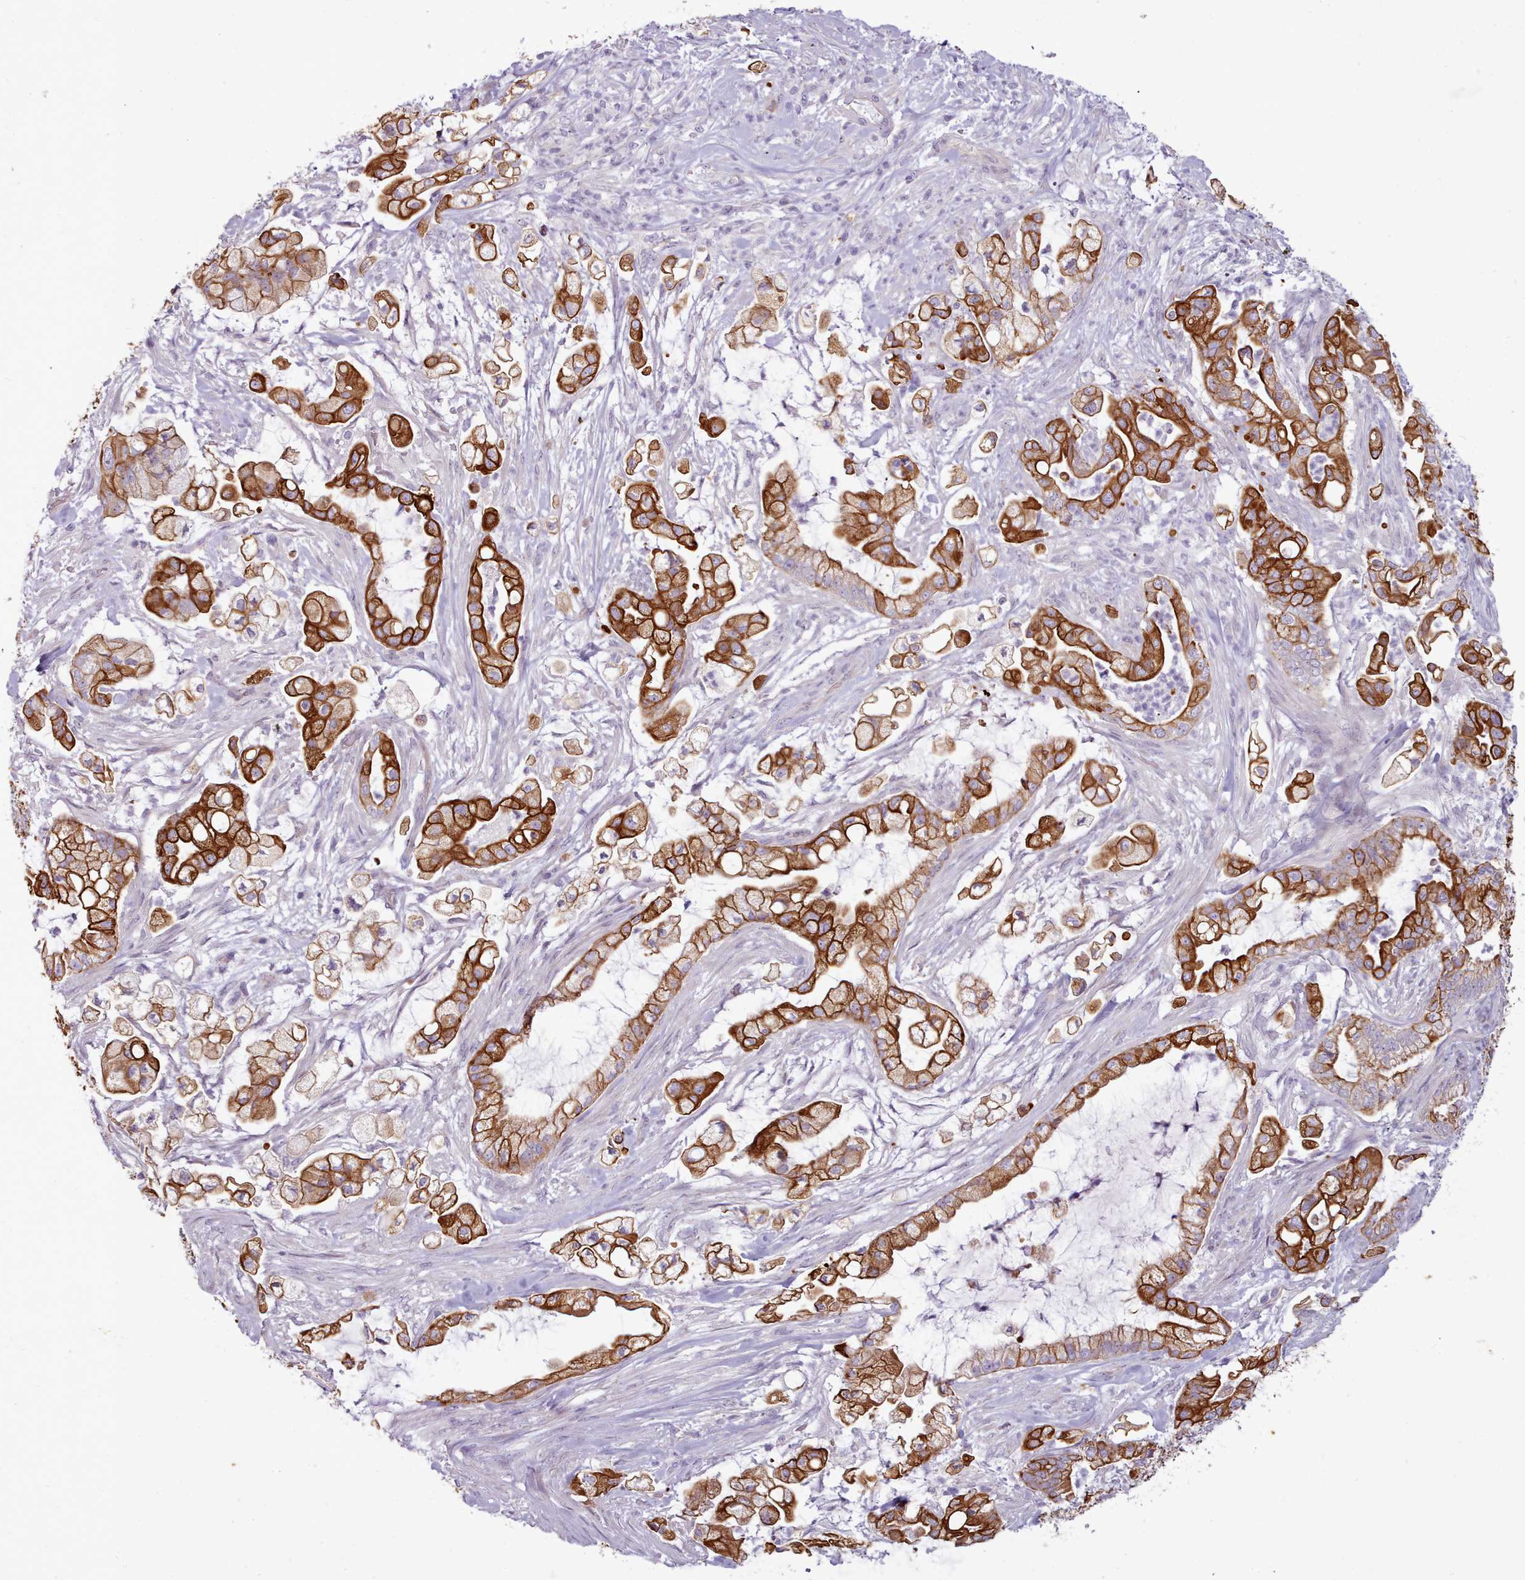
{"staining": {"intensity": "strong", "quantity": ">75%", "location": "cytoplasmic/membranous"}, "tissue": "pancreatic cancer", "cell_type": "Tumor cells", "image_type": "cancer", "snomed": [{"axis": "morphology", "description": "Adenocarcinoma, NOS"}, {"axis": "topography", "description": "Pancreas"}], "caption": "Tumor cells reveal high levels of strong cytoplasmic/membranous positivity in about >75% of cells in human adenocarcinoma (pancreatic).", "gene": "PLD4", "patient": {"sex": "female", "age": 69}}